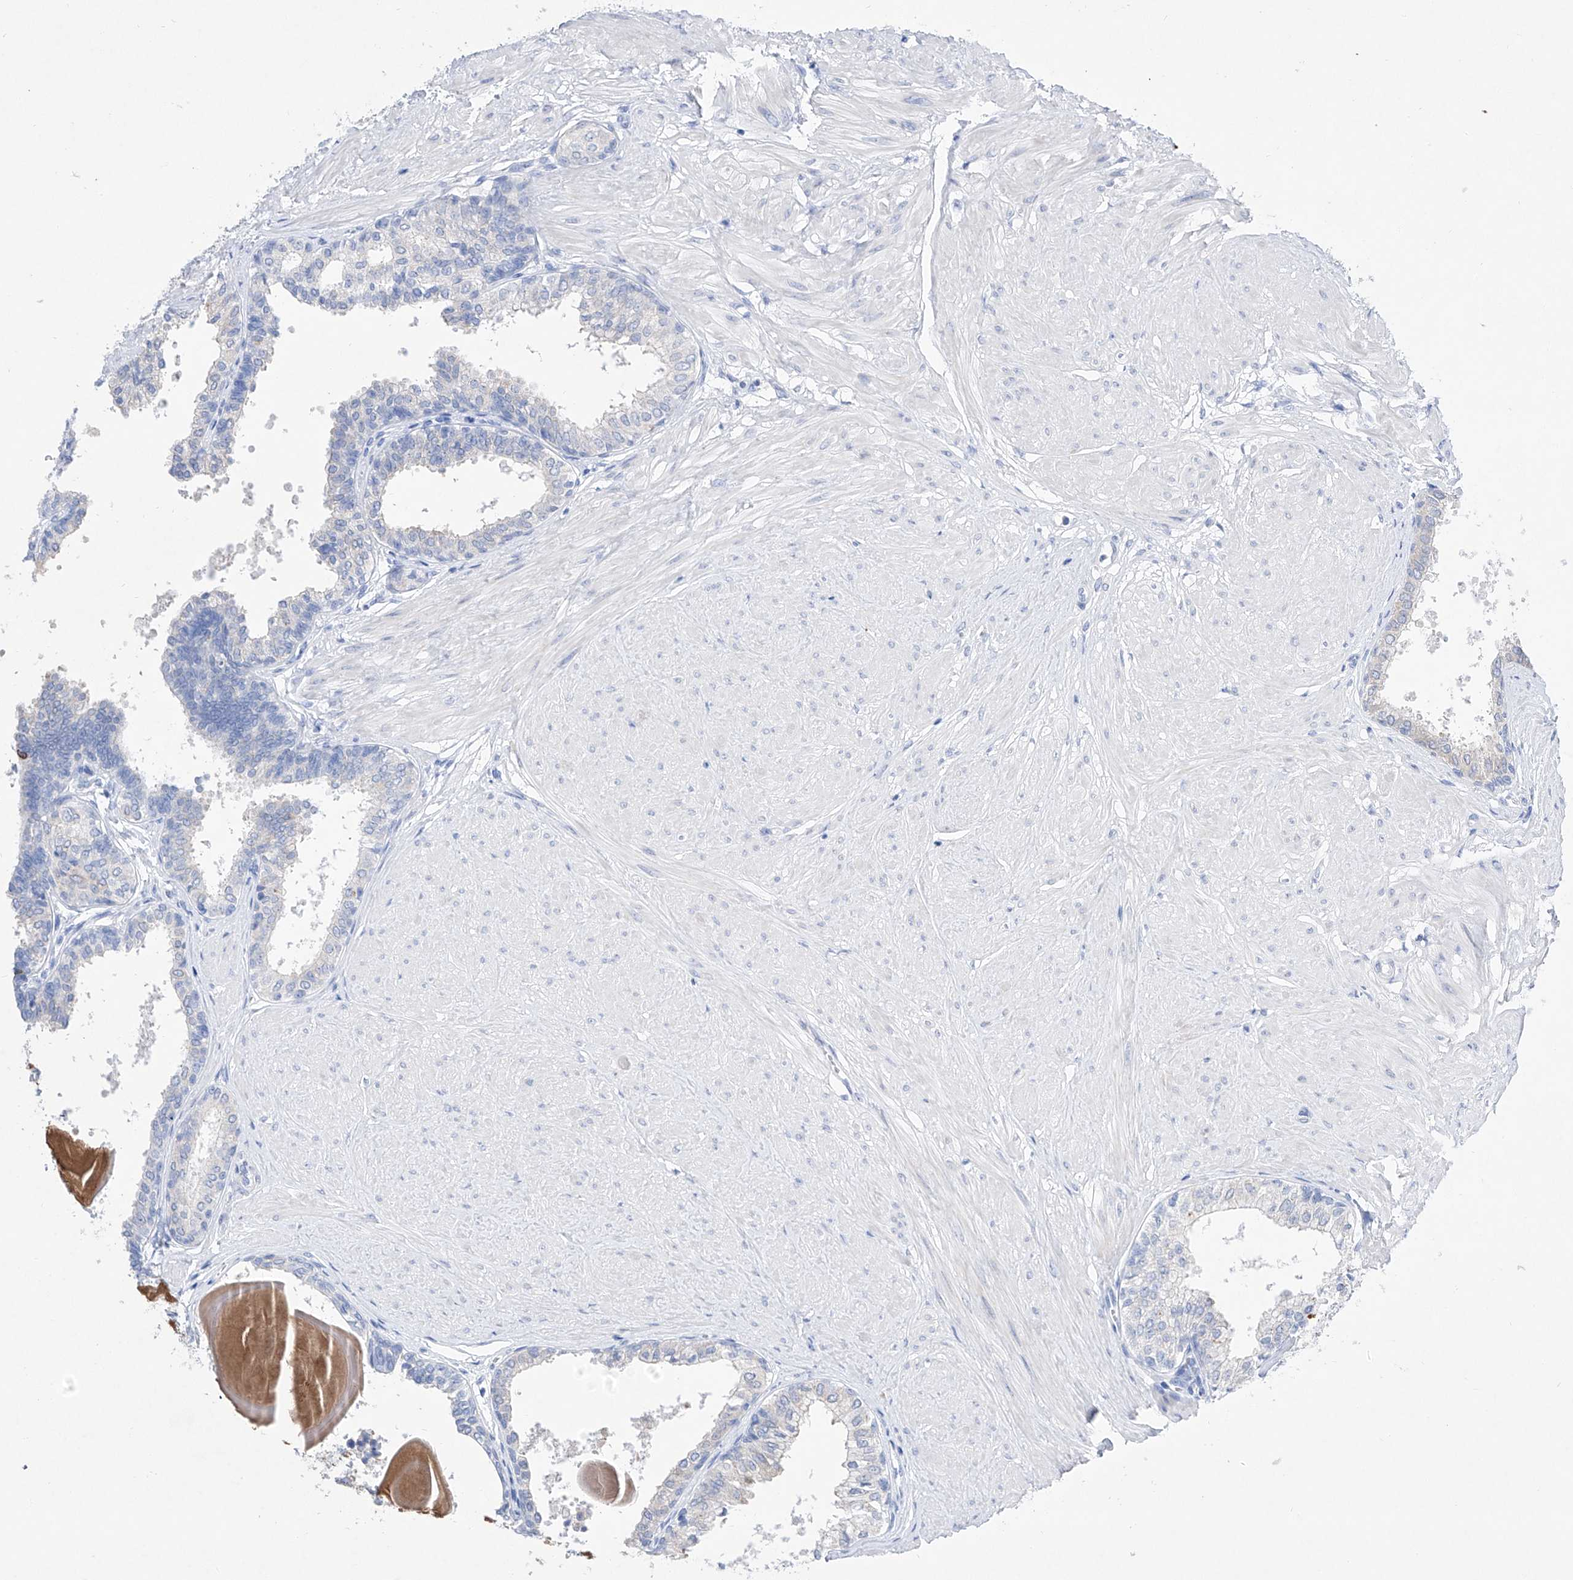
{"staining": {"intensity": "negative", "quantity": "none", "location": "none"}, "tissue": "prostate", "cell_type": "Glandular cells", "image_type": "normal", "snomed": [{"axis": "morphology", "description": "Normal tissue, NOS"}, {"axis": "topography", "description": "Prostate"}], "caption": "Immunohistochemistry (IHC) of benign human prostate shows no positivity in glandular cells.", "gene": "TM7SF2", "patient": {"sex": "male", "age": 48}}